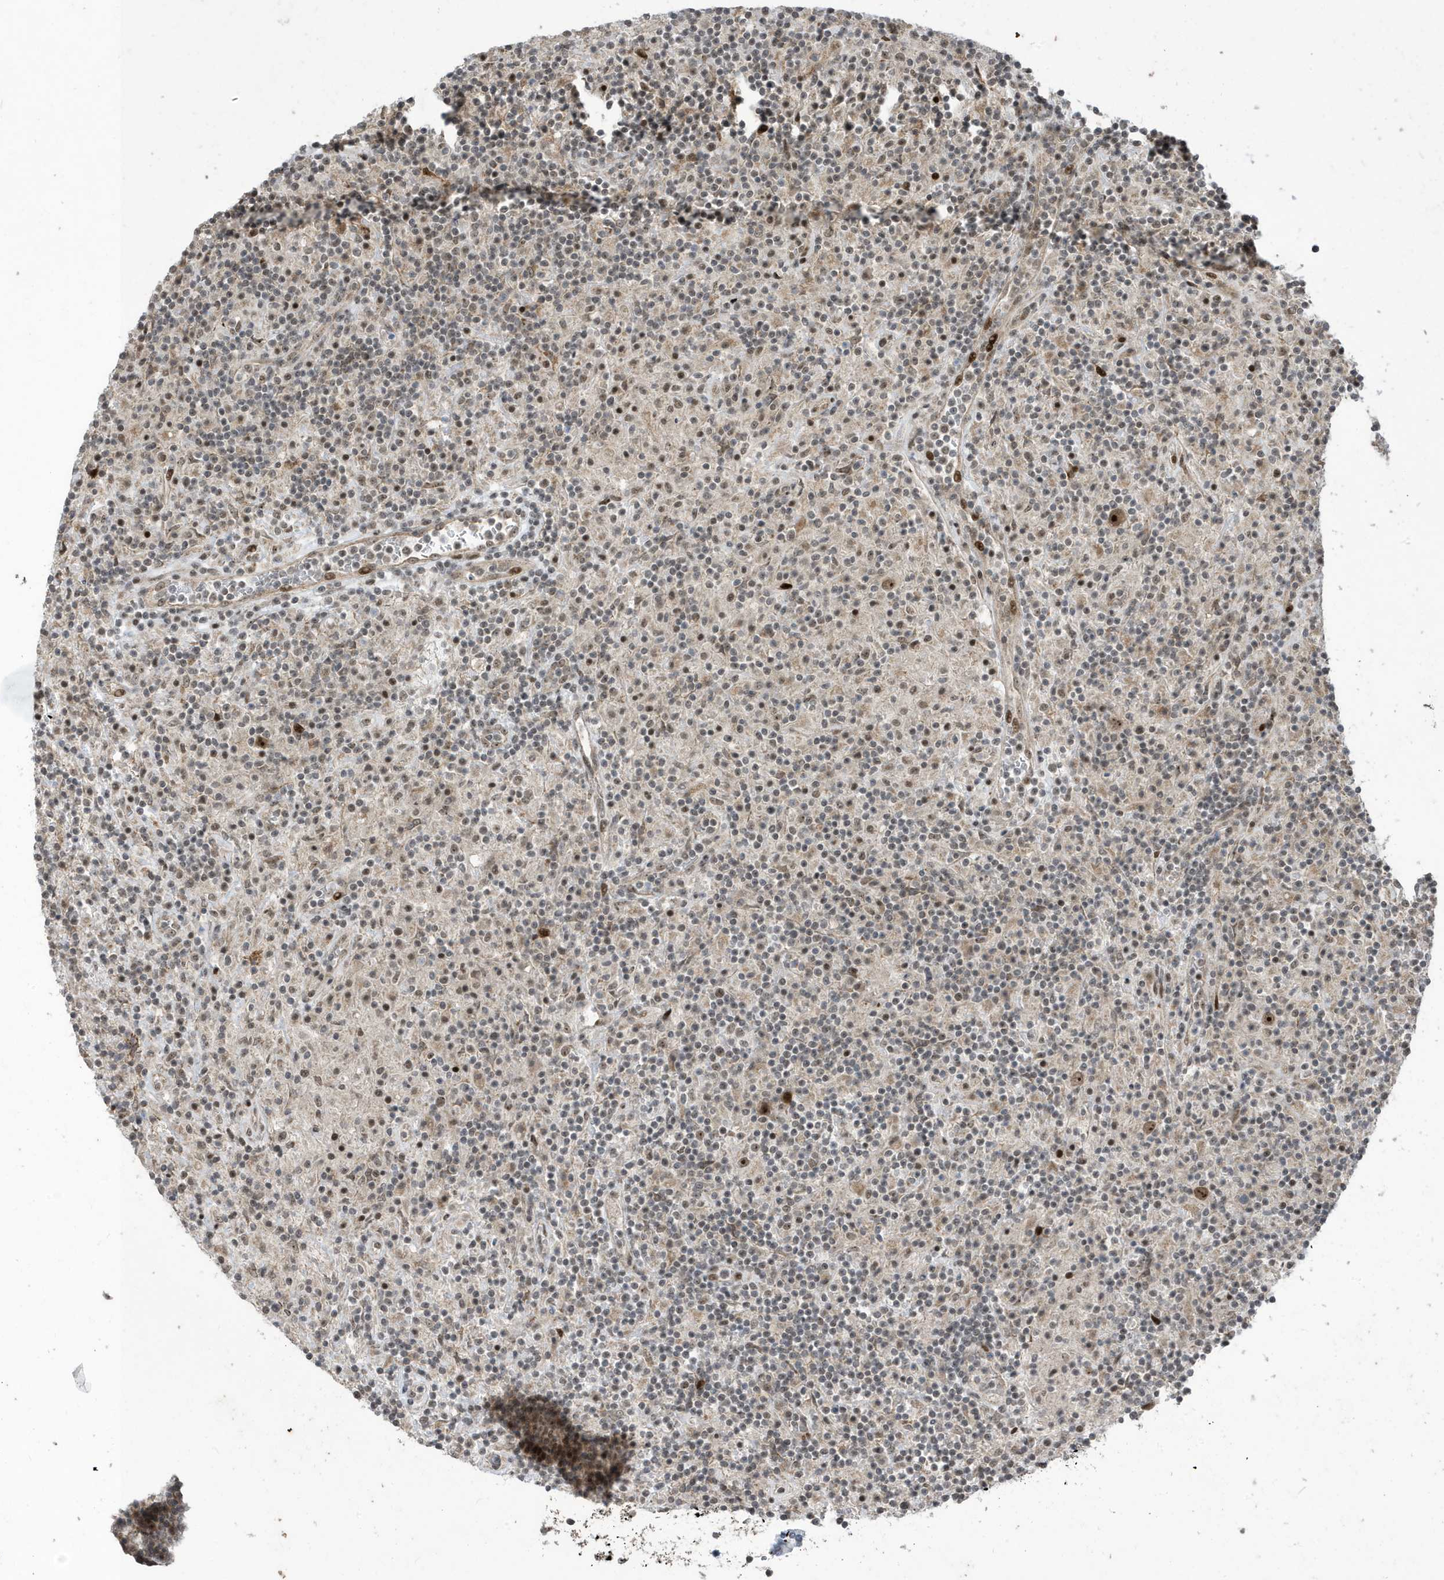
{"staining": {"intensity": "strong", "quantity": ">75%", "location": "nuclear"}, "tissue": "lymphoma", "cell_type": "Tumor cells", "image_type": "cancer", "snomed": [{"axis": "morphology", "description": "Hodgkin's disease, NOS"}, {"axis": "topography", "description": "Lymph node"}], "caption": "Brown immunohistochemical staining in lymphoma demonstrates strong nuclear expression in about >75% of tumor cells. (DAB (3,3'-diaminobenzidine) IHC with brightfield microscopy, high magnification).", "gene": "FAM9B", "patient": {"sex": "male", "age": 70}}